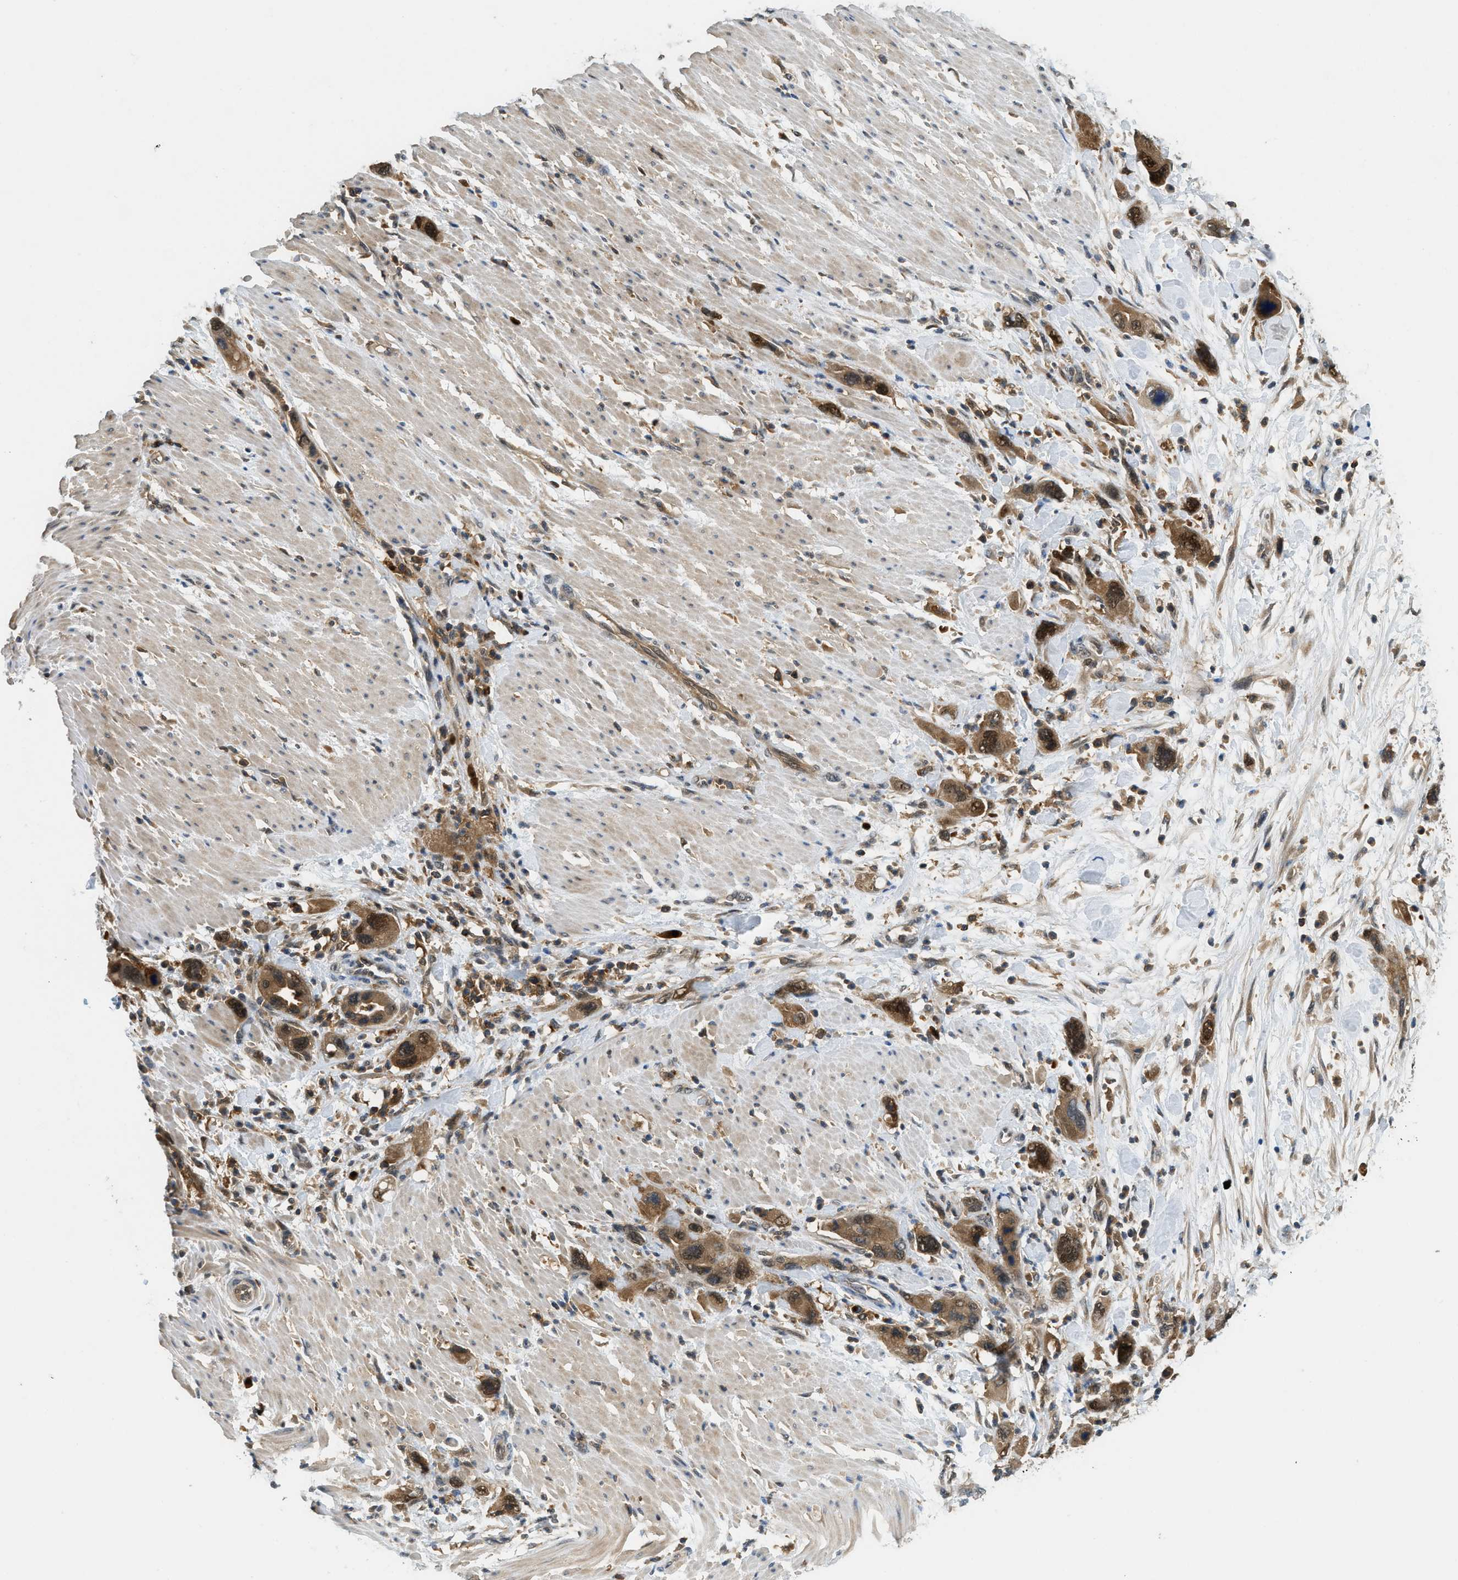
{"staining": {"intensity": "moderate", "quantity": ">75%", "location": "cytoplasmic/membranous,nuclear"}, "tissue": "pancreatic cancer", "cell_type": "Tumor cells", "image_type": "cancer", "snomed": [{"axis": "morphology", "description": "Normal tissue, NOS"}, {"axis": "morphology", "description": "Adenocarcinoma, NOS"}, {"axis": "topography", "description": "Pancreas"}], "caption": "The histopathology image exhibits staining of adenocarcinoma (pancreatic), revealing moderate cytoplasmic/membranous and nuclear protein positivity (brown color) within tumor cells.", "gene": "GMPPB", "patient": {"sex": "female", "age": 71}}